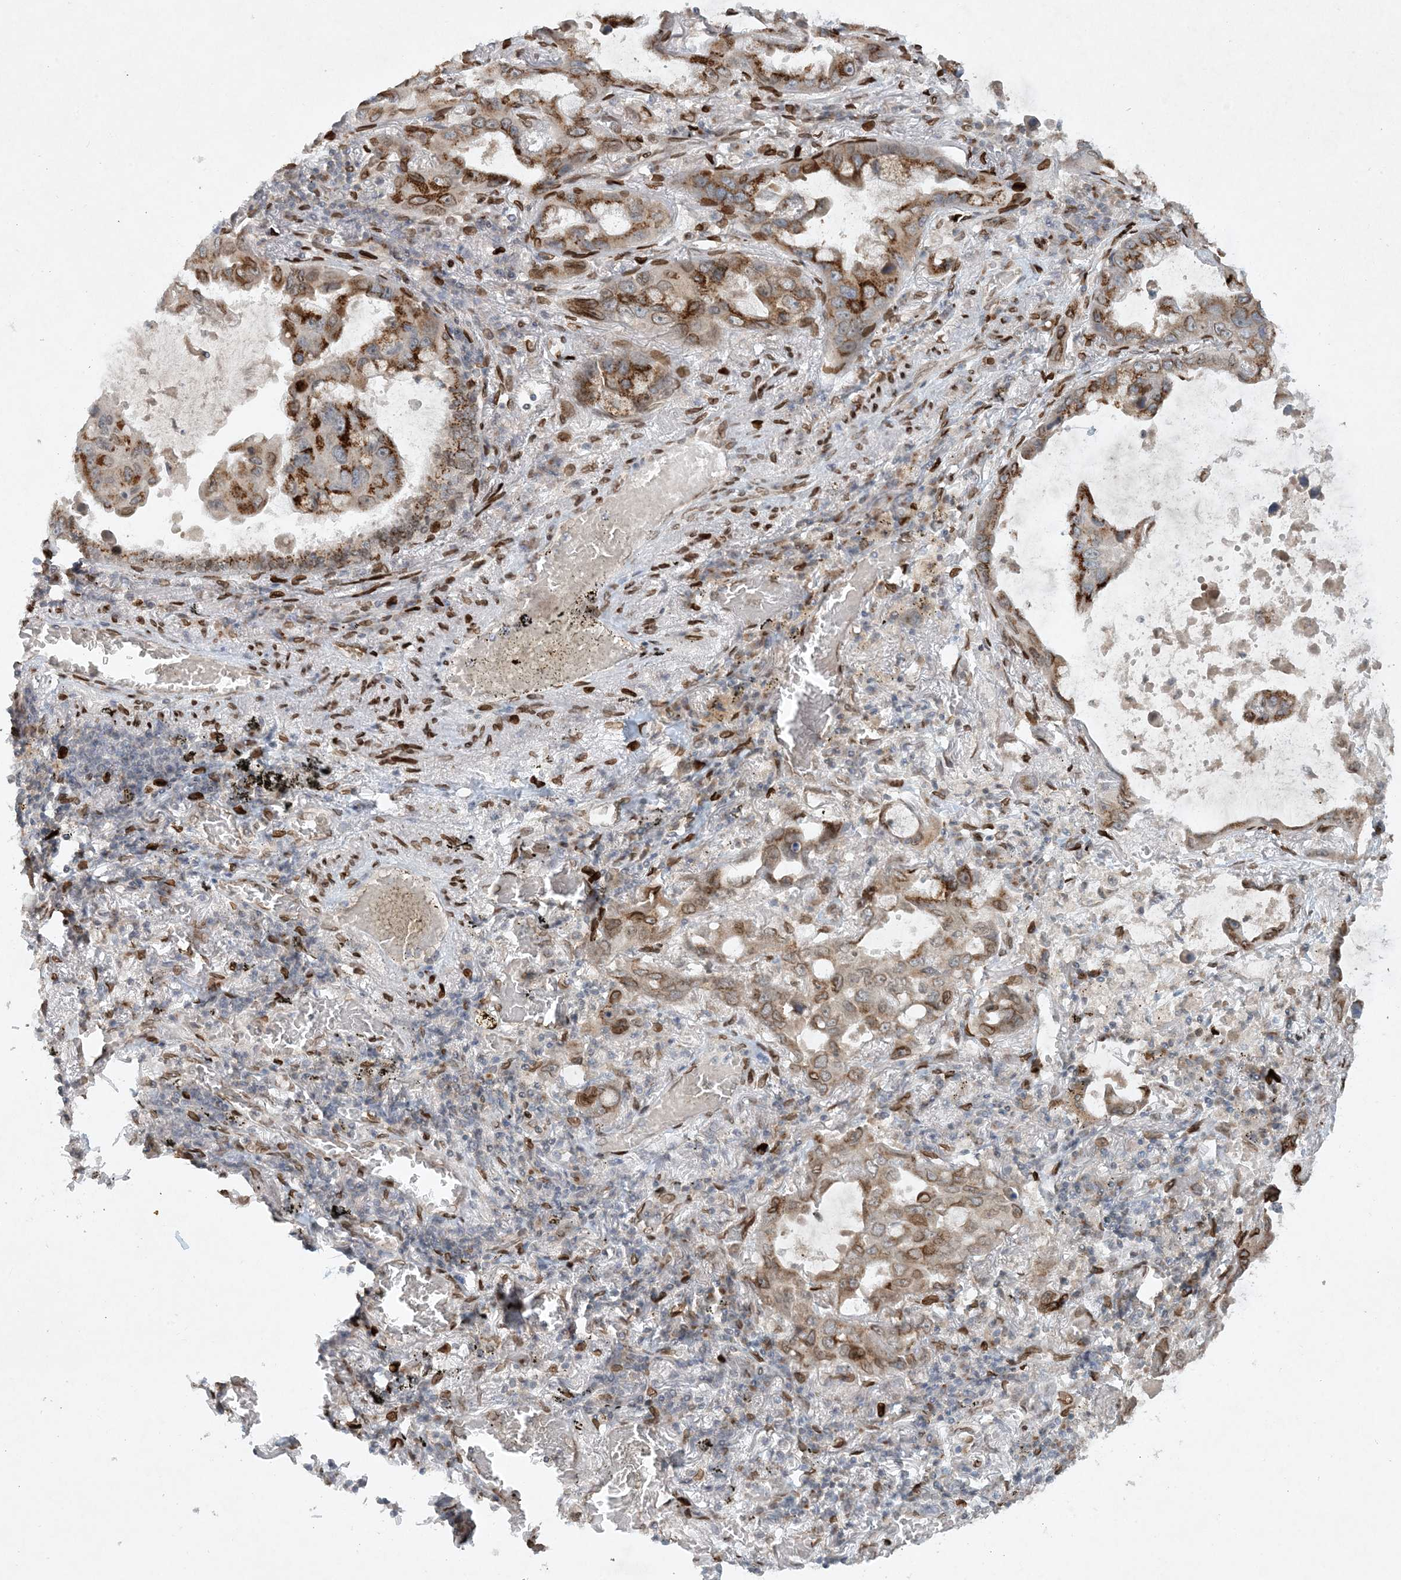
{"staining": {"intensity": "strong", "quantity": "25%-75%", "location": "cytoplasmic/membranous"}, "tissue": "lung cancer", "cell_type": "Tumor cells", "image_type": "cancer", "snomed": [{"axis": "morphology", "description": "Adenocarcinoma, NOS"}, {"axis": "topography", "description": "Lung"}], "caption": "A micrograph of lung adenocarcinoma stained for a protein displays strong cytoplasmic/membranous brown staining in tumor cells.", "gene": "SLC35A2", "patient": {"sex": "male", "age": 64}}